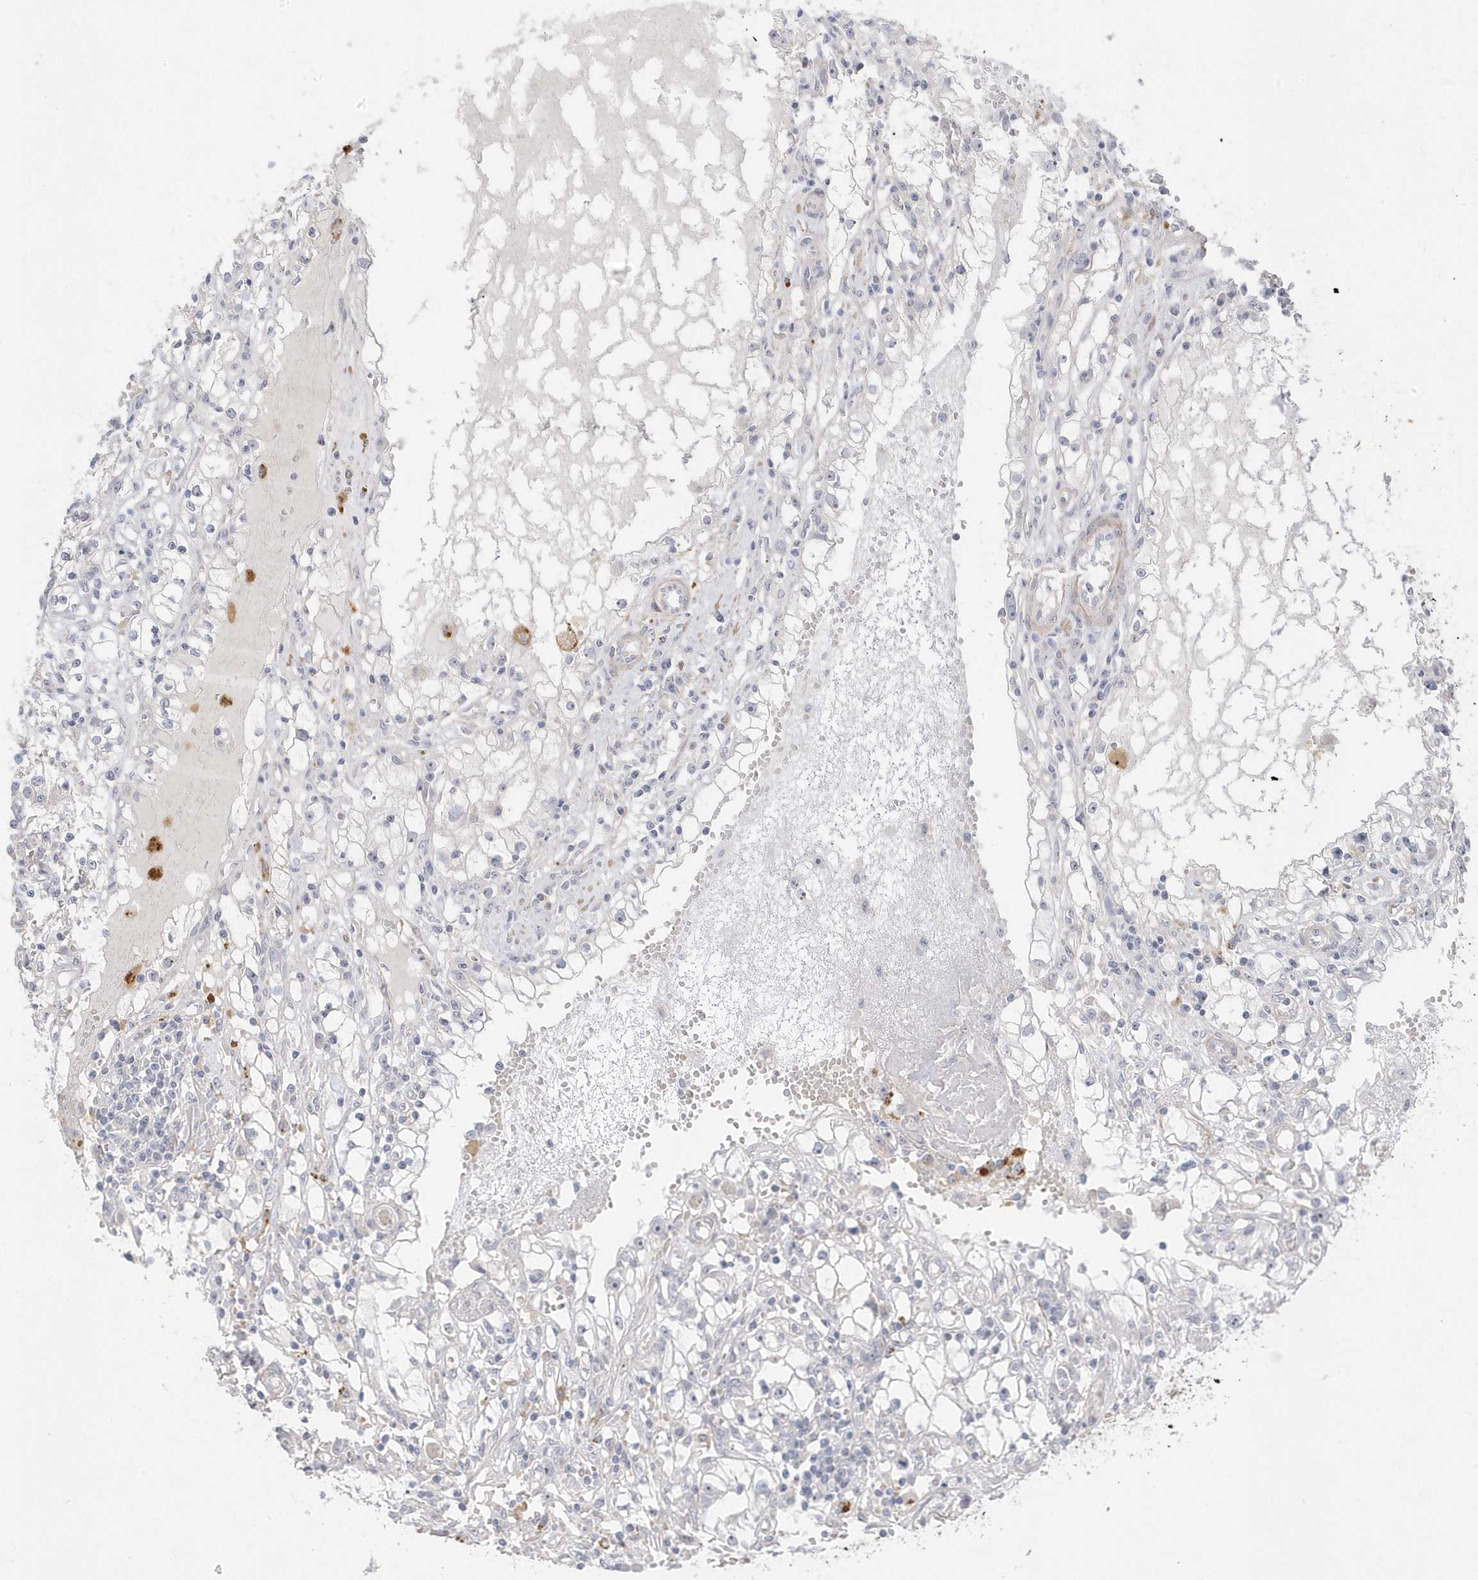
{"staining": {"intensity": "negative", "quantity": "none", "location": "none"}, "tissue": "renal cancer", "cell_type": "Tumor cells", "image_type": "cancer", "snomed": [{"axis": "morphology", "description": "Adenocarcinoma, NOS"}, {"axis": "topography", "description": "Kidney"}], "caption": "A micrograph of human adenocarcinoma (renal) is negative for staining in tumor cells.", "gene": "GTPBP6", "patient": {"sex": "male", "age": 56}}